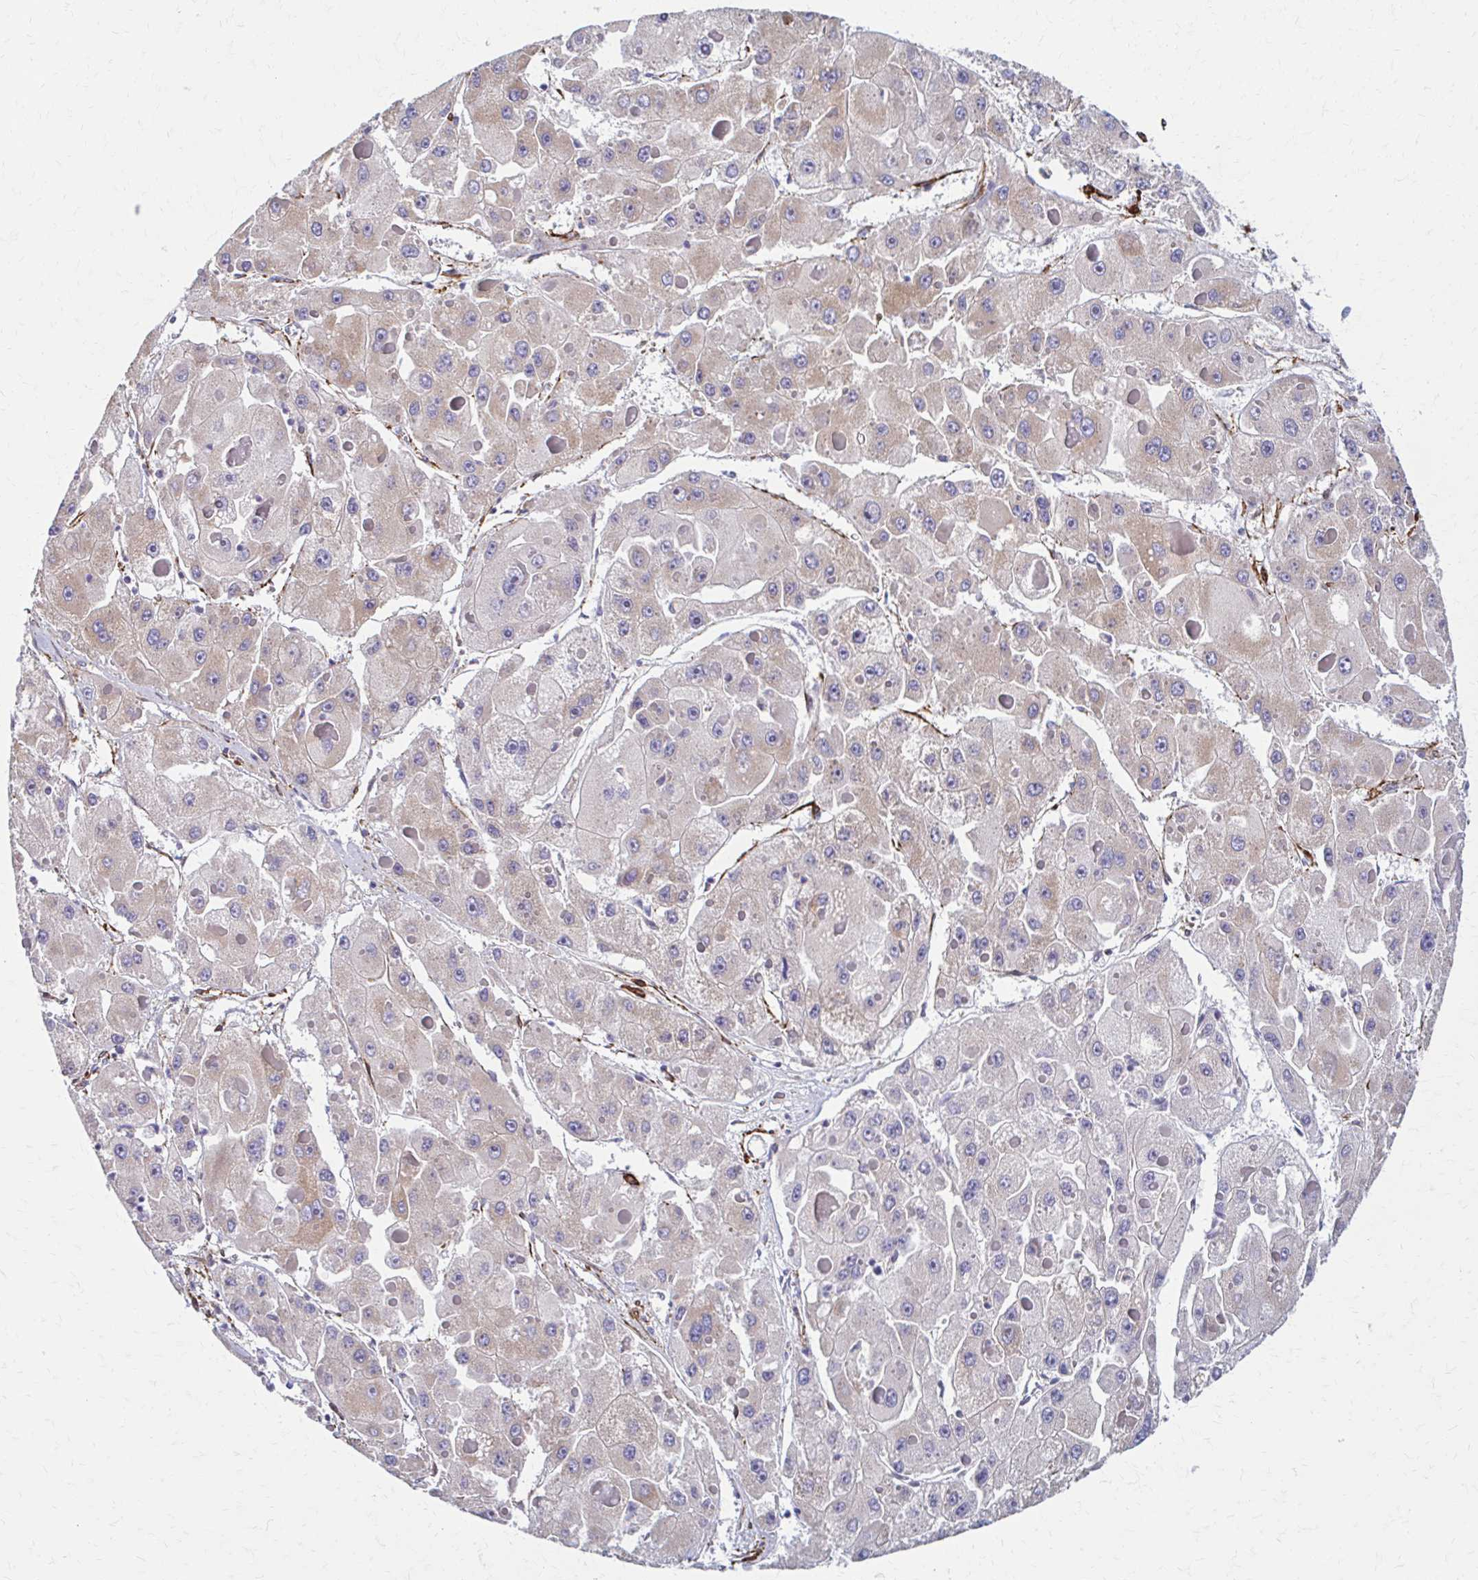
{"staining": {"intensity": "weak", "quantity": "<25%", "location": "cytoplasmic/membranous"}, "tissue": "liver cancer", "cell_type": "Tumor cells", "image_type": "cancer", "snomed": [{"axis": "morphology", "description": "Carcinoma, Hepatocellular, NOS"}, {"axis": "topography", "description": "Liver"}], "caption": "Image shows no protein staining in tumor cells of liver cancer (hepatocellular carcinoma) tissue.", "gene": "TIMMDC1", "patient": {"sex": "female", "age": 73}}